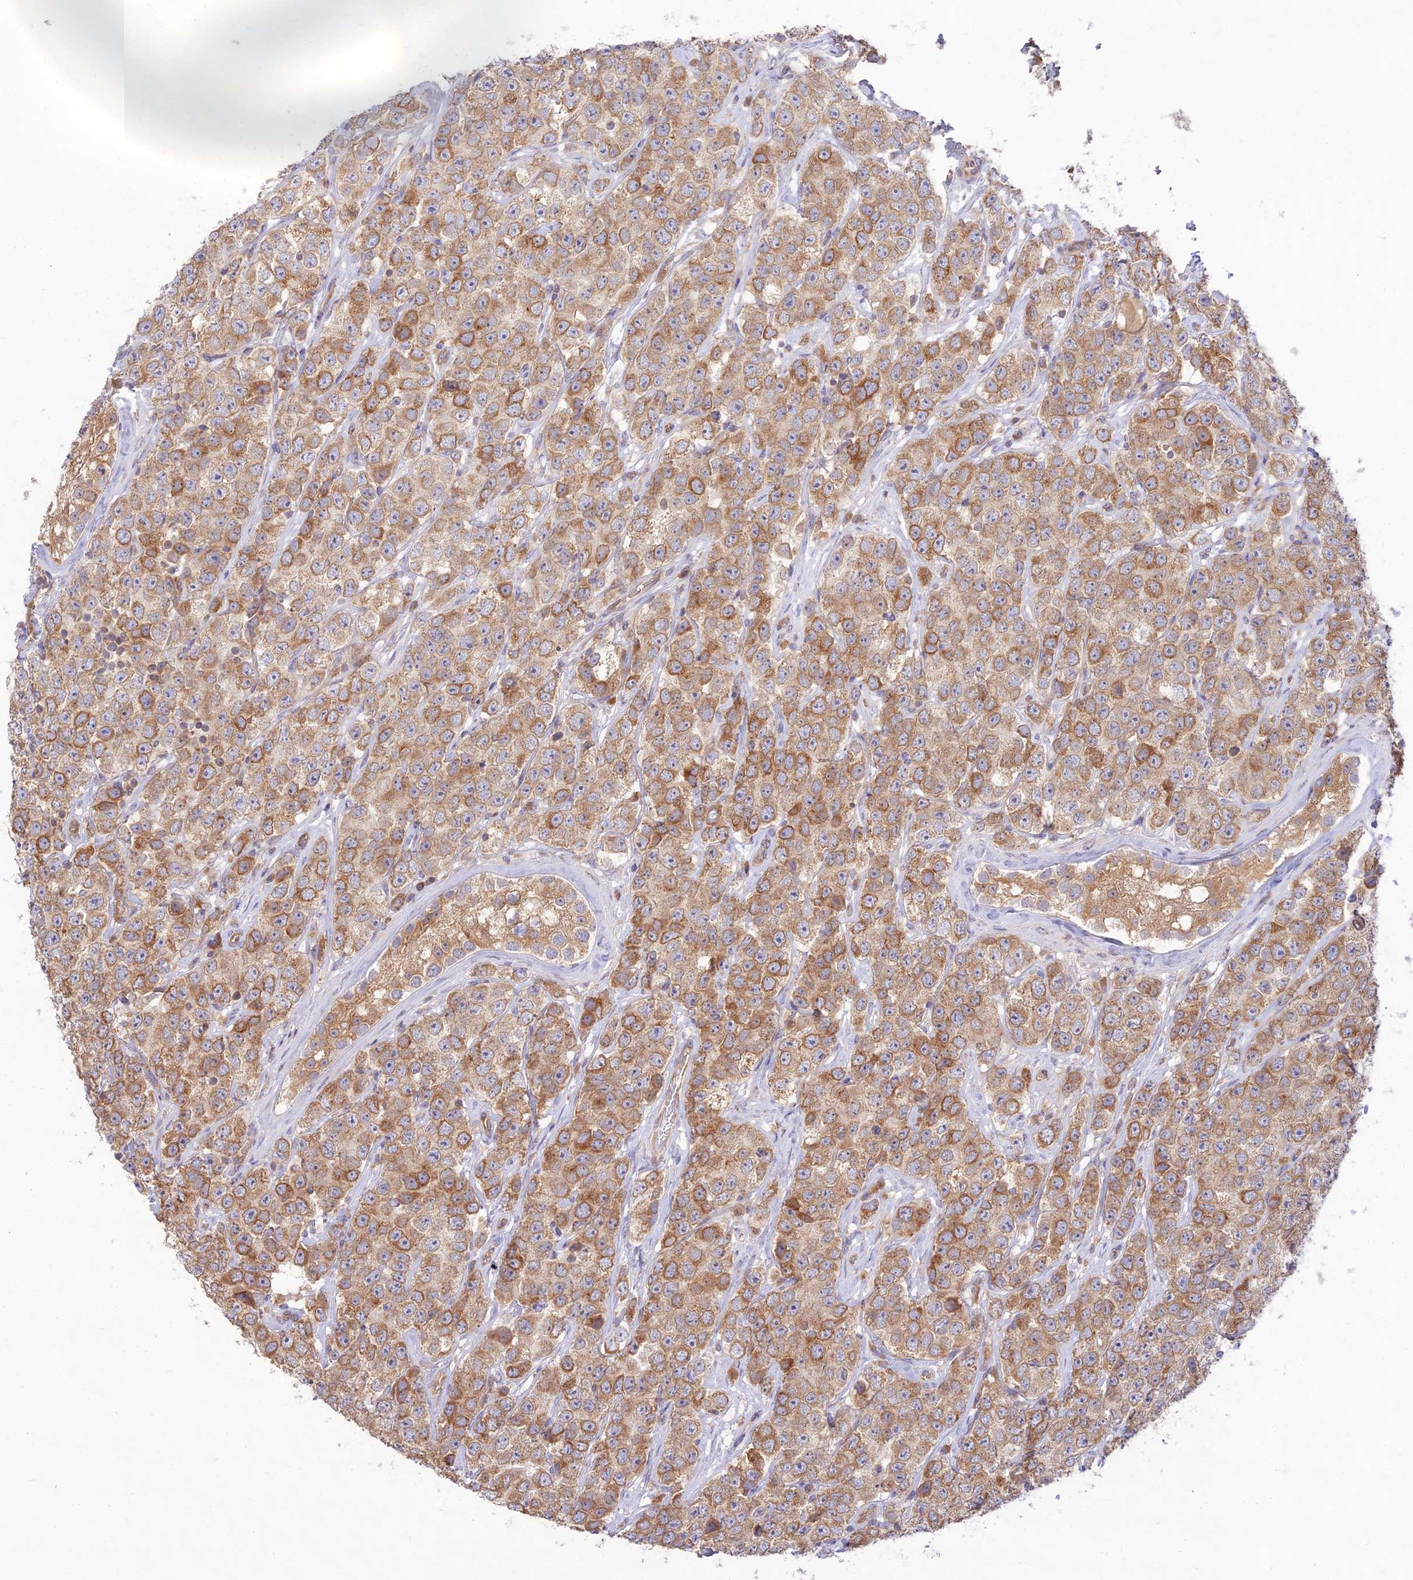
{"staining": {"intensity": "moderate", "quantity": ">75%", "location": "cytoplasmic/membranous"}, "tissue": "testis cancer", "cell_type": "Tumor cells", "image_type": "cancer", "snomed": [{"axis": "morphology", "description": "Seminoma, NOS"}, {"axis": "topography", "description": "Testis"}], "caption": "IHC histopathology image of neoplastic tissue: testis cancer stained using IHC demonstrates medium levels of moderate protein expression localized specifically in the cytoplasmic/membranous of tumor cells, appearing as a cytoplasmic/membranous brown color.", "gene": "TMEM259", "patient": {"sex": "male", "age": 28}}